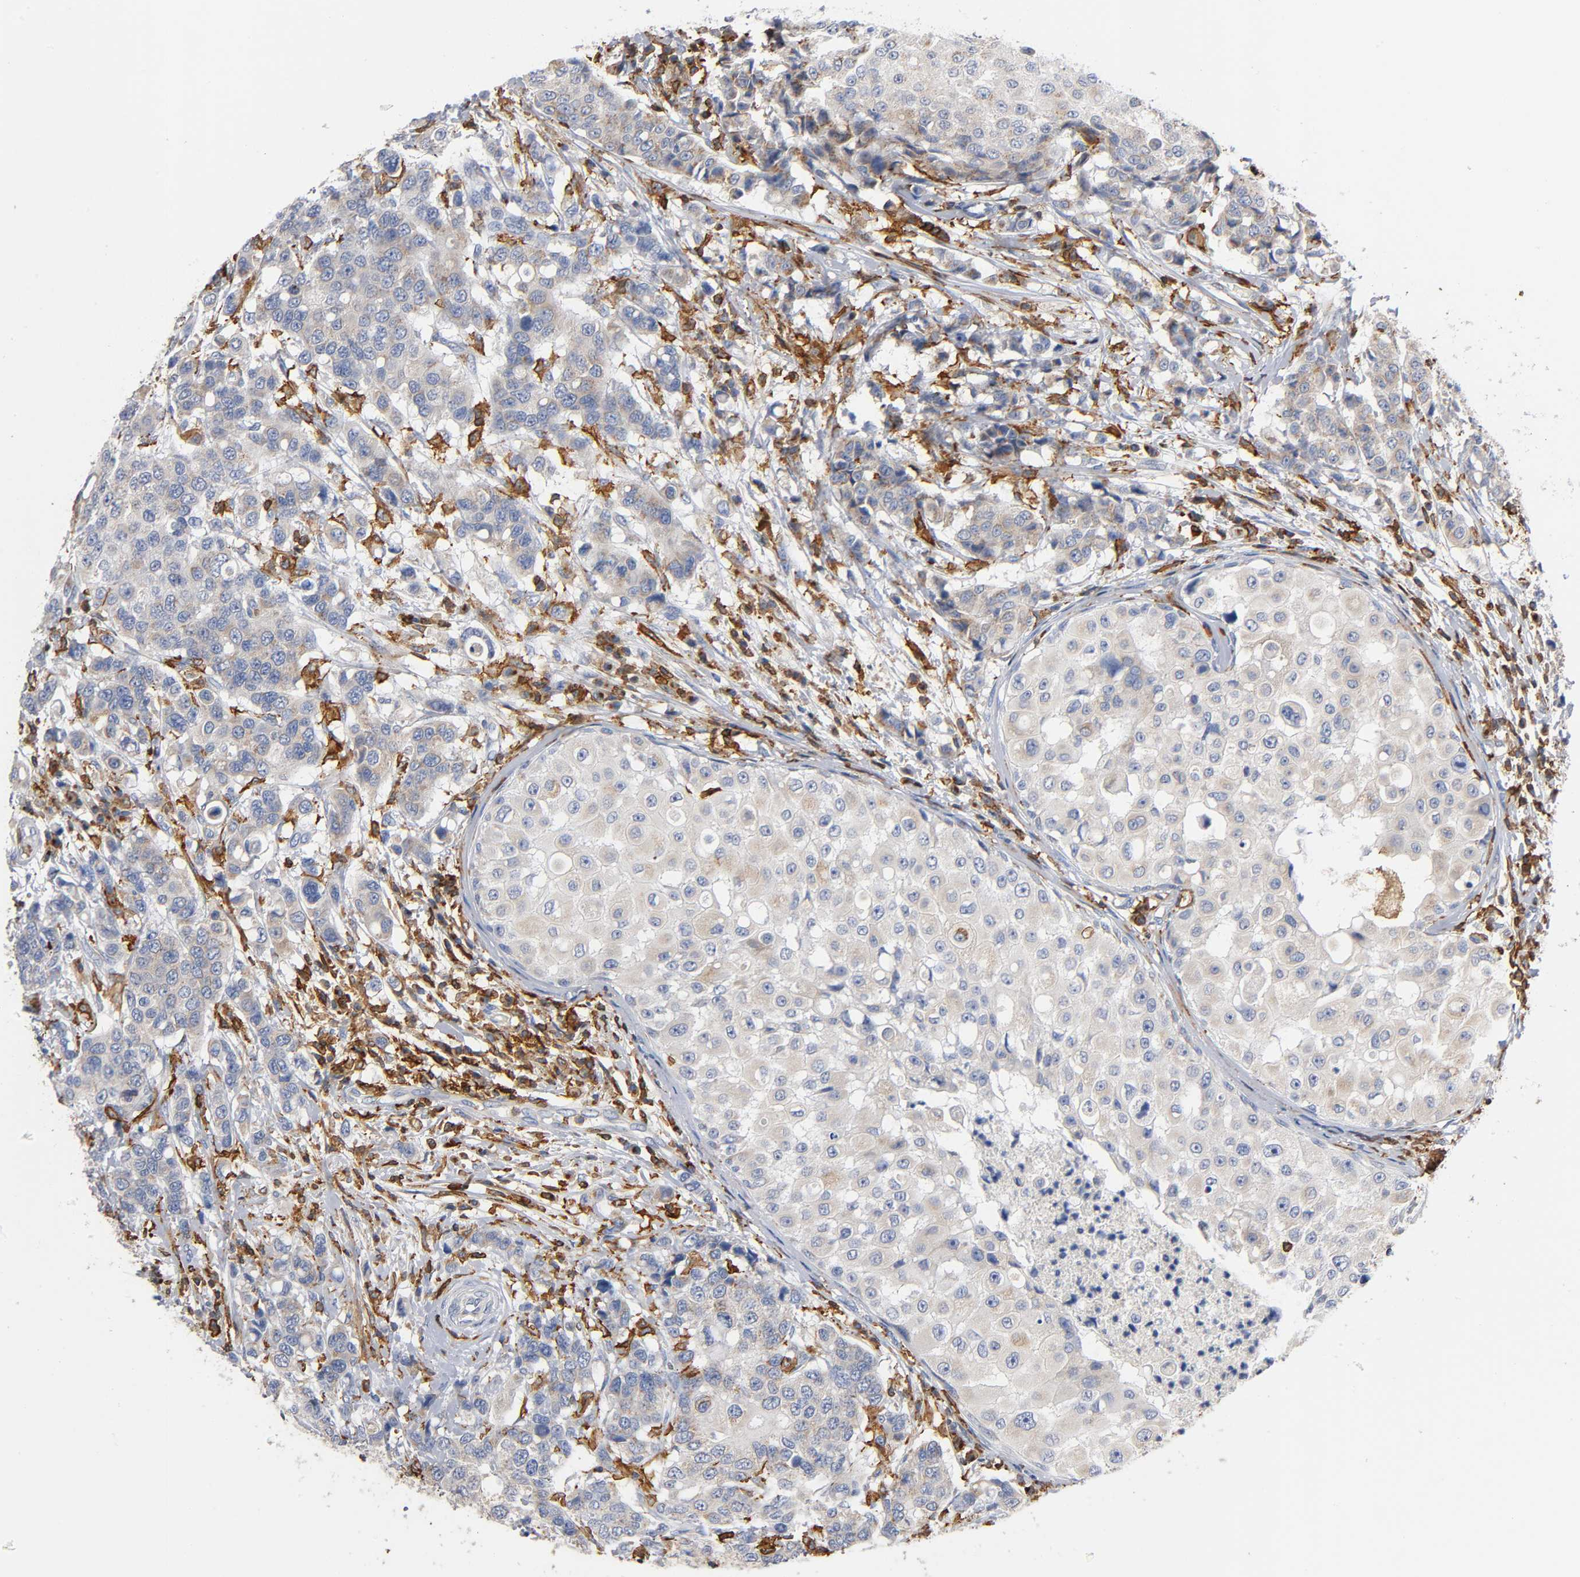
{"staining": {"intensity": "moderate", "quantity": "25%-75%", "location": "cytoplasmic/membranous"}, "tissue": "breast cancer", "cell_type": "Tumor cells", "image_type": "cancer", "snomed": [{"axis": "morphology", "description": "Duct carcinoma"}, {"axis": "topography", "description": "Breast"}], "caption": "Infiltrating ductal carcinoma (breast) tissue exhibits moderate cytoplasmic/membranous staining in about 25%-75% of tumor cells The staining was performed using DAB (3,3'-diaminobenzidine), with brown indicating positive protein expression. Nuclei are stained blue with hematoxylin.", "gene": "CAPN10", "patient": {"sex": "female", "age": 27}}